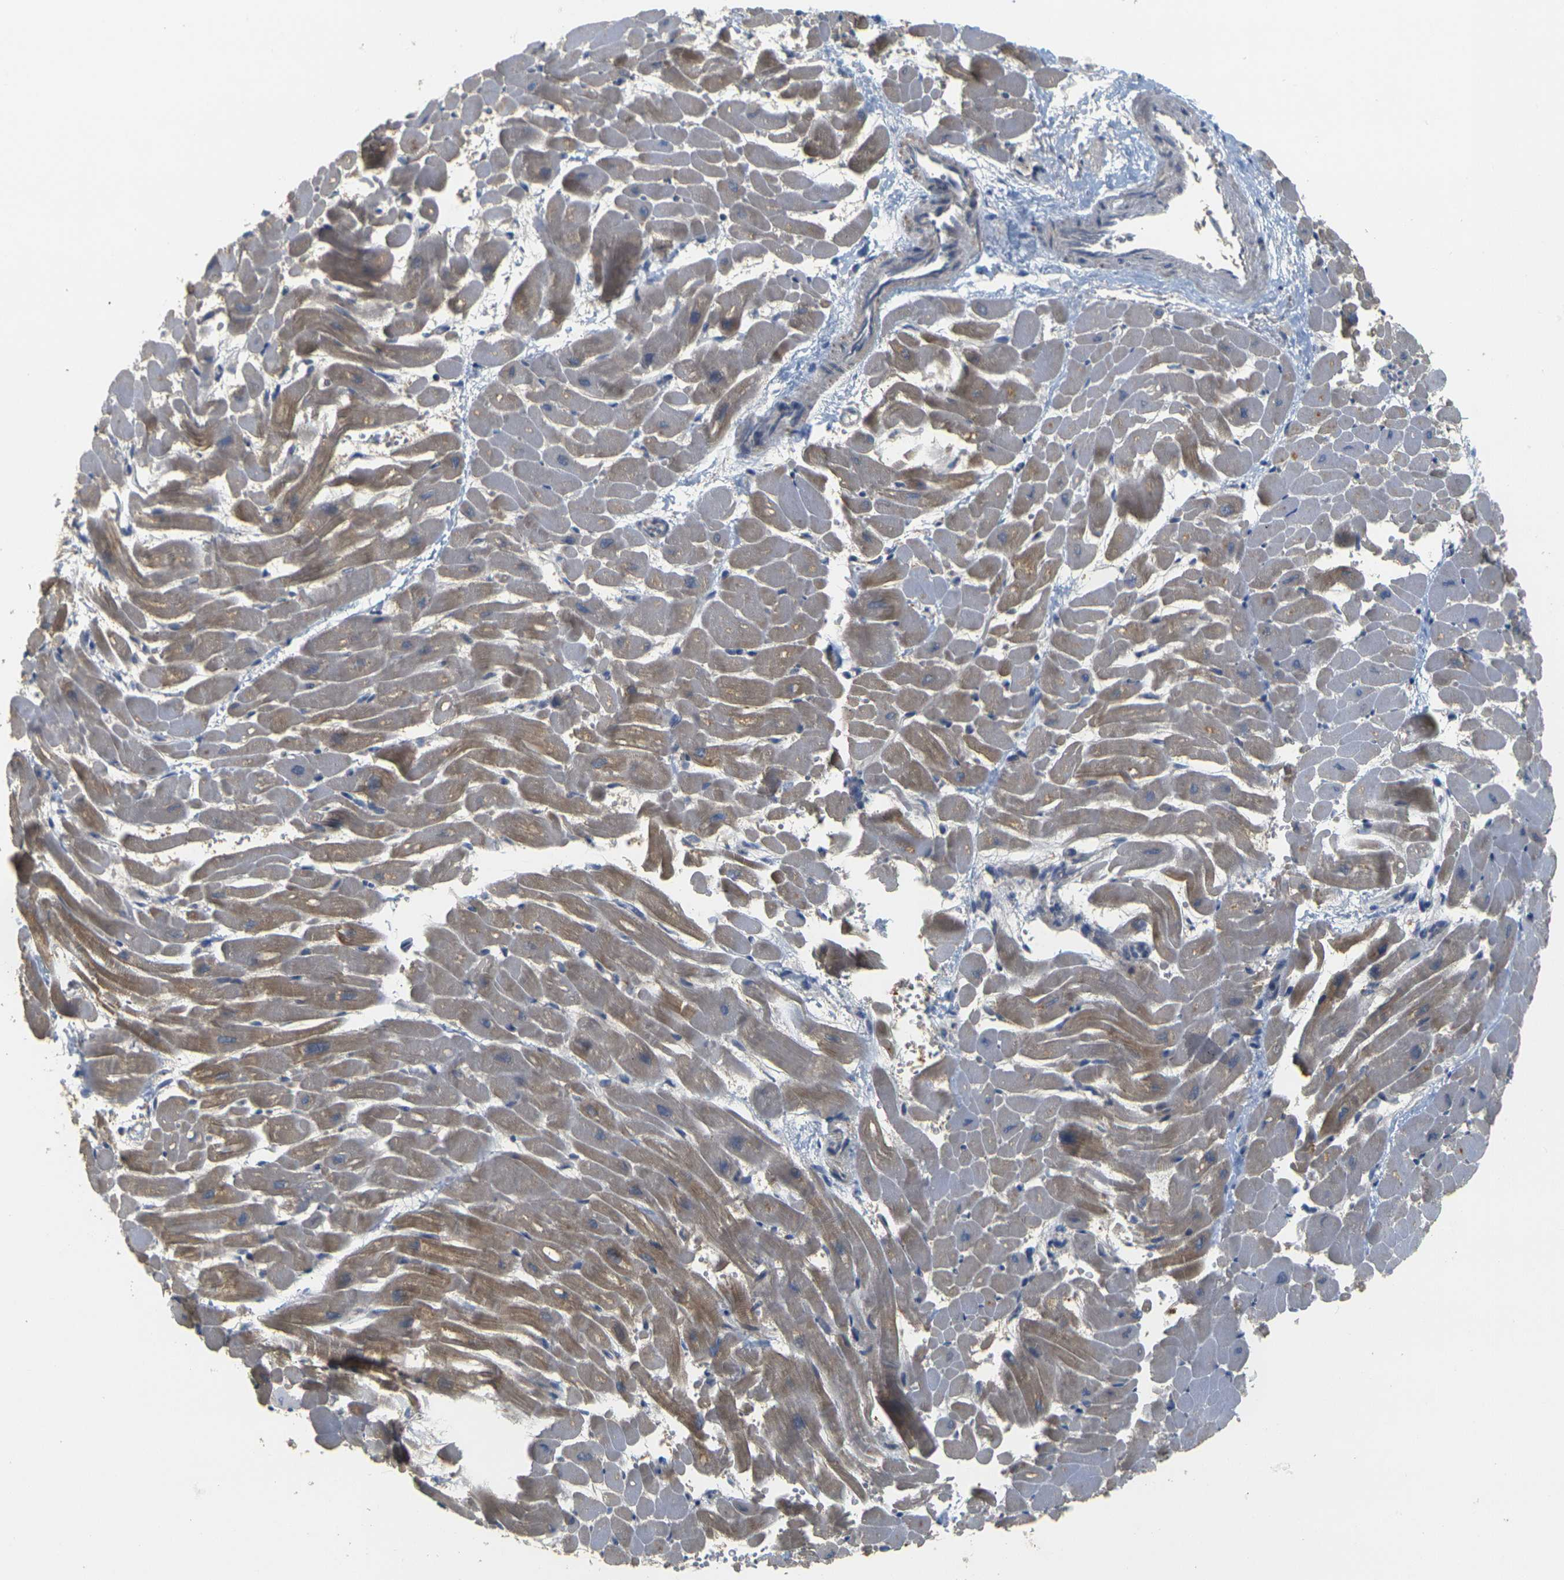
{"staining": {"intensity": "weak", "quantity": "25%-75%", "location": "cytoplasmic/membranous"}, "tissue": "heart muscle", "cell_type": "Cardiomyocytes", "image_type": "normal", "snomed": [{"axis": "morphology", "description": "Normal tissue, NOS"}, {"axis": "topography", "description": "Heart"}], "caption": "This histopathology image demonstrates immunohistochemistry (IHC) staining of benign human heart muscle, with low weak cytoplasmic/membranous staining in approximately 25%-75% of cardiomyocytes.", "gene": "GDAP1", "patient": {"sex": "male", "age": 45}}